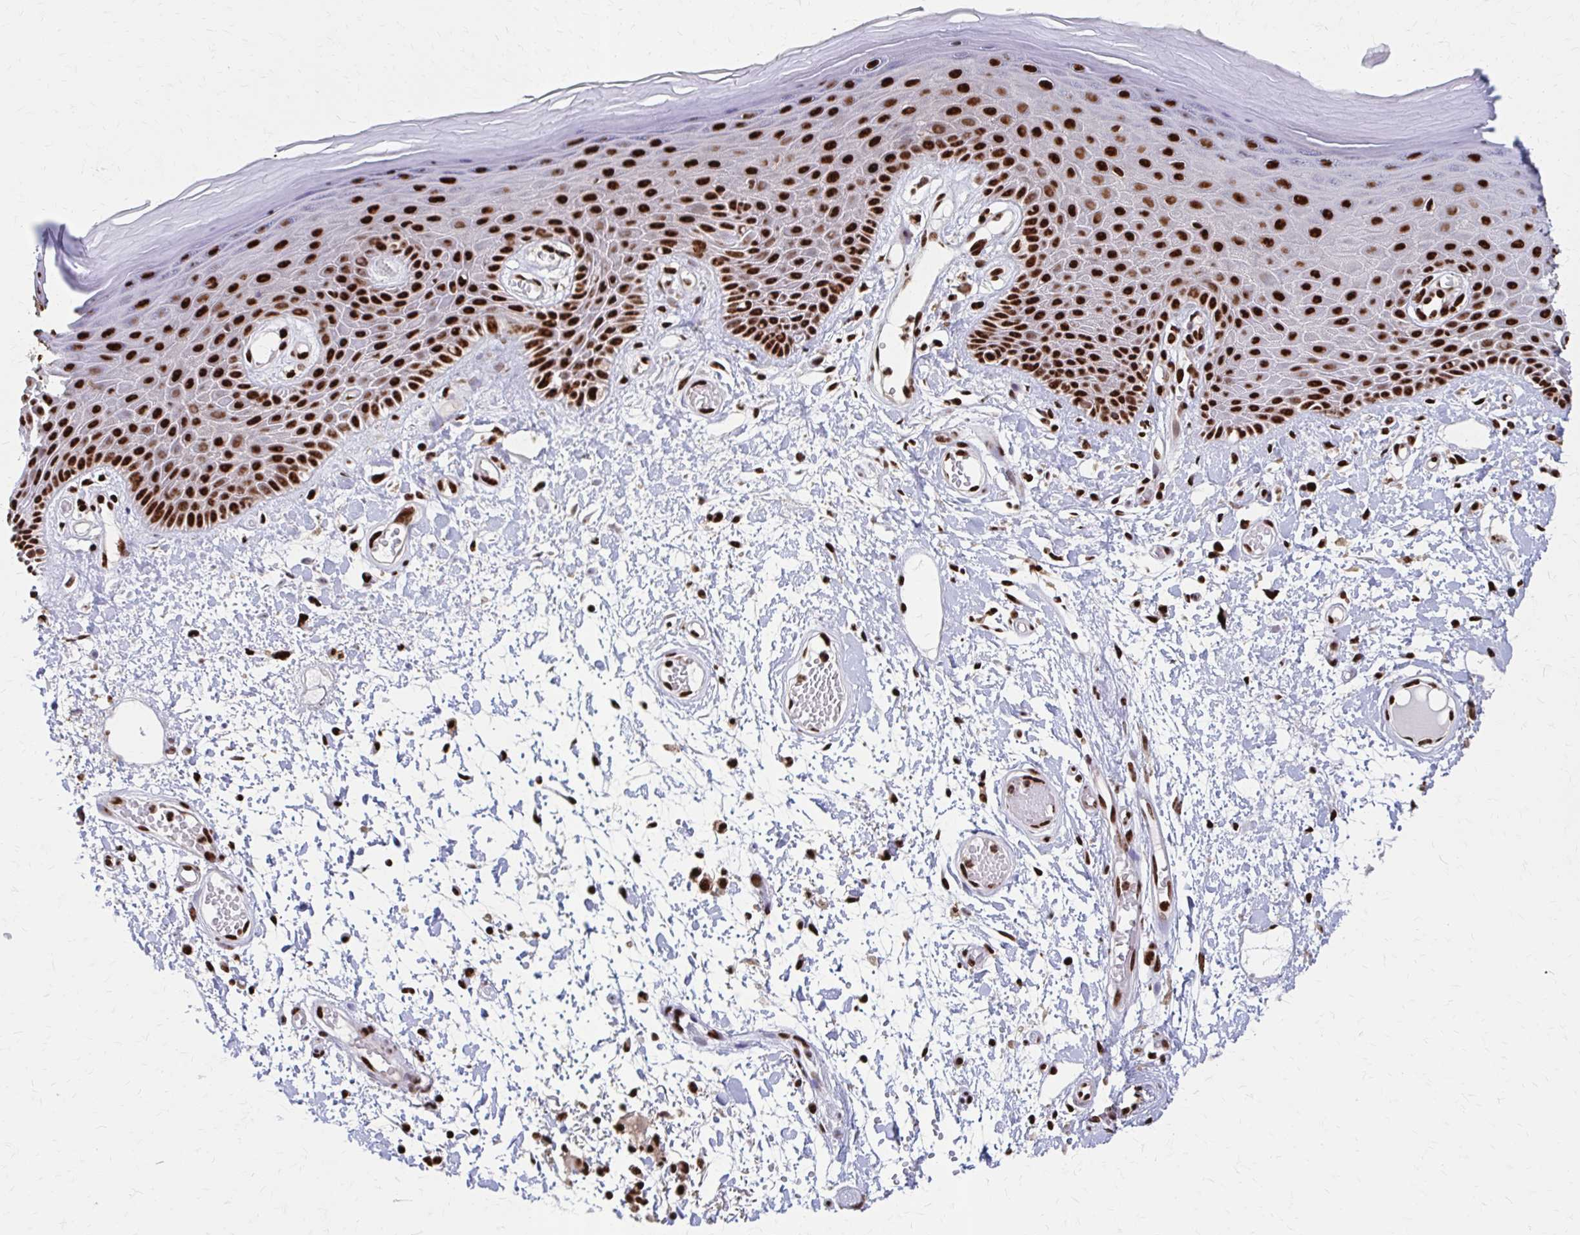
{"staining": {"intensity": "strong", "quantity": ">75%", "location": "nuclear"}, "tissue": "skin", "cell_type": "Epidermal cells", "image_type": "normal", "snomed": [{"axis": "morphology", "description": "Normal tissue, NOS"}, {"axis": "topography", "description": "Anal"}, {"axis": "topography", "description": "Peripheral nerve tissue"}], "caption": "A high amount of strong nuclear staining is identified in approximately >75% of epidermal cells in unremarkable skin.", "gene": "CNKSR3", "patient": {"sex": "male", "age": 78}}